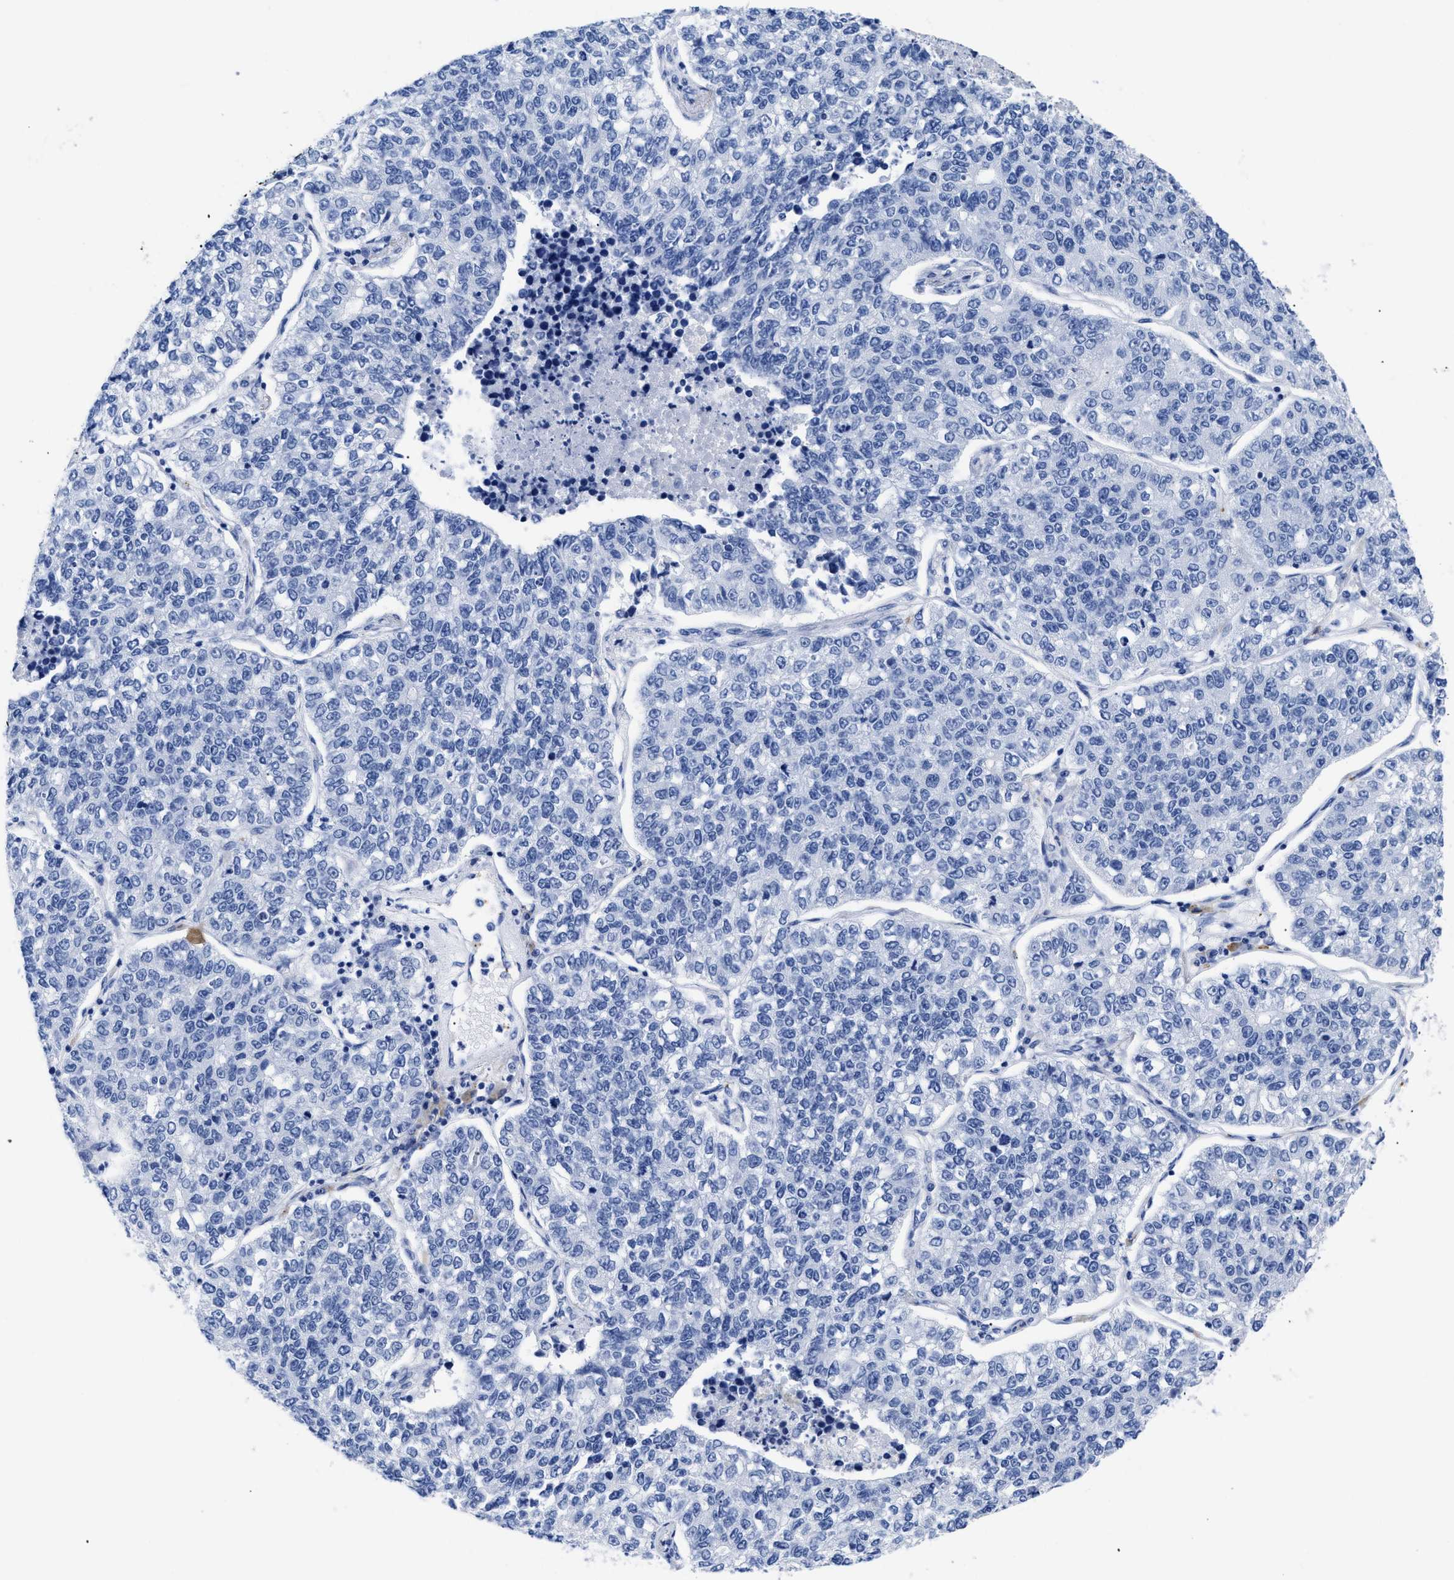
{"staining": {"intensity": "negative", "quantity": "none", "location": "none"}, "tissue": "lung cancer", "cell_type": "Tumor cells", "image_type": "cancer", "snomed": [{"axis": "morphology", "description": "Adenocarcinoma, NOS"}, {"axis": "topography", "description": "Lung"}], "caption": "This is an IHC histopathology image of lung cancer. There is no positivity in tumor cells.", "gene": "TREML1", "patient": {"sex": "male", "age": 49}}